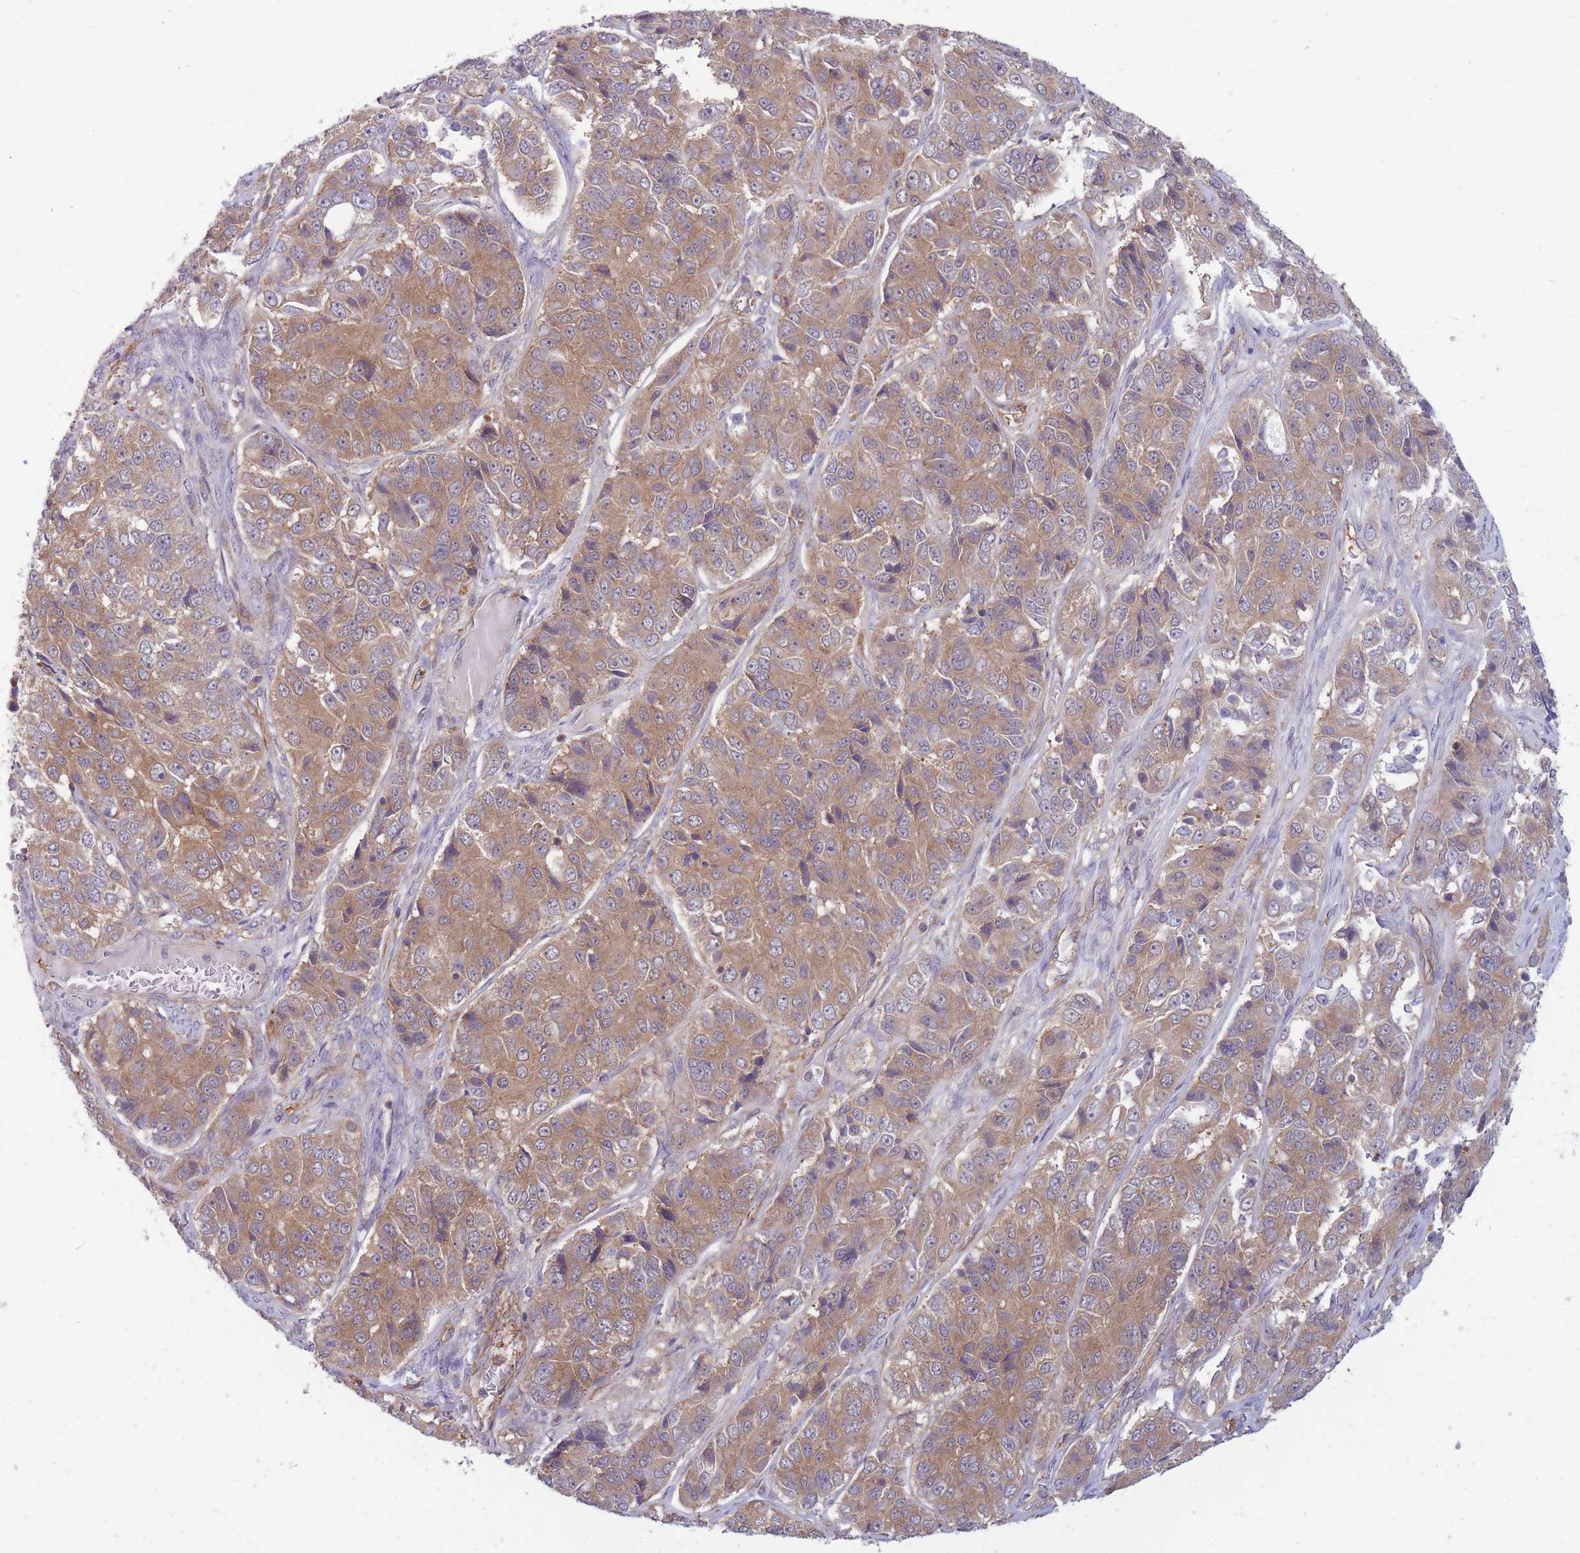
{"staining": {"intensity": "moderate", "quantity": "25%-75%", "location": "cytoplasmic/membranous"}, "tissue": "ovarian cancer", "cell_type": "Tumor cells", "image_type": "cancer", "snomed": [{"axis": "morphology", "description": "Carcinoma, endometroid"}, {"axis": "topography", "description": "Ovary"}], "caption": "This image exhibits ovarian cancer stained with immunohistochemistry to label a protein in brown. The cytoplasmic/membranous of tumor cells show moderate positivity for the protein. Nuclei are counter-stained blue.", "gene": "GGA1", "patient": {"sex": "female", "age": 51}}